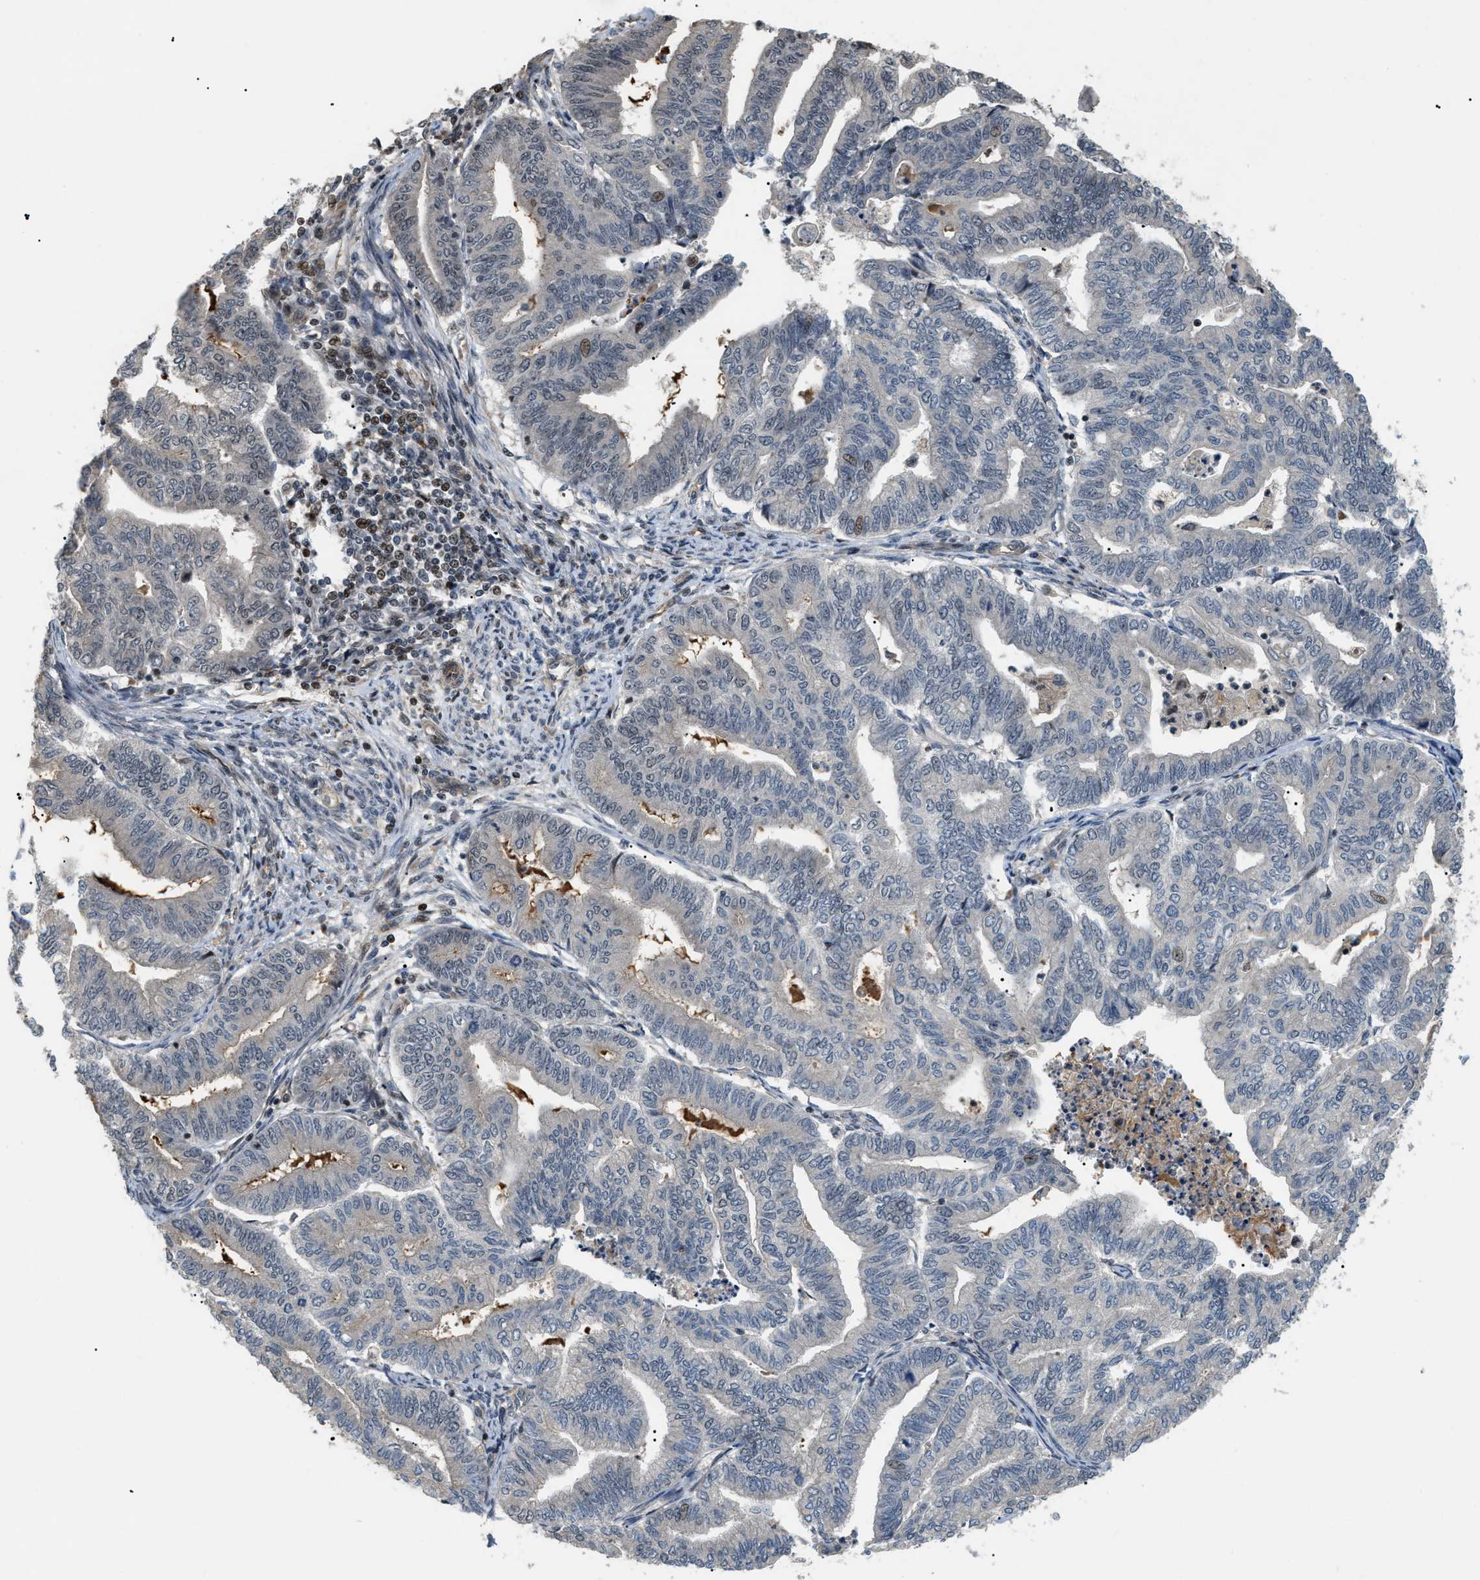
{"staining": {"intensity": "moderate", "quantity": "<25%", "location": "nuclear"}, "tissue": "endometrial cancer", "cell_type": "Tumor cells", "image_type": "cancer", "snomed": [{"axis": "morphology", "description": "Adenocarcinoma, NOS"}, {"axis": "topography", "description": "Endometrium"}], "caption": "A high-resolution micrograph shows IHC staining of adenocarcinoma (endometrial), which shows moderate nuclear positivity in approximately <25% of tumor cells.", "gene": "LTA4H", "patient": {"sex": "female", "age": 79}}